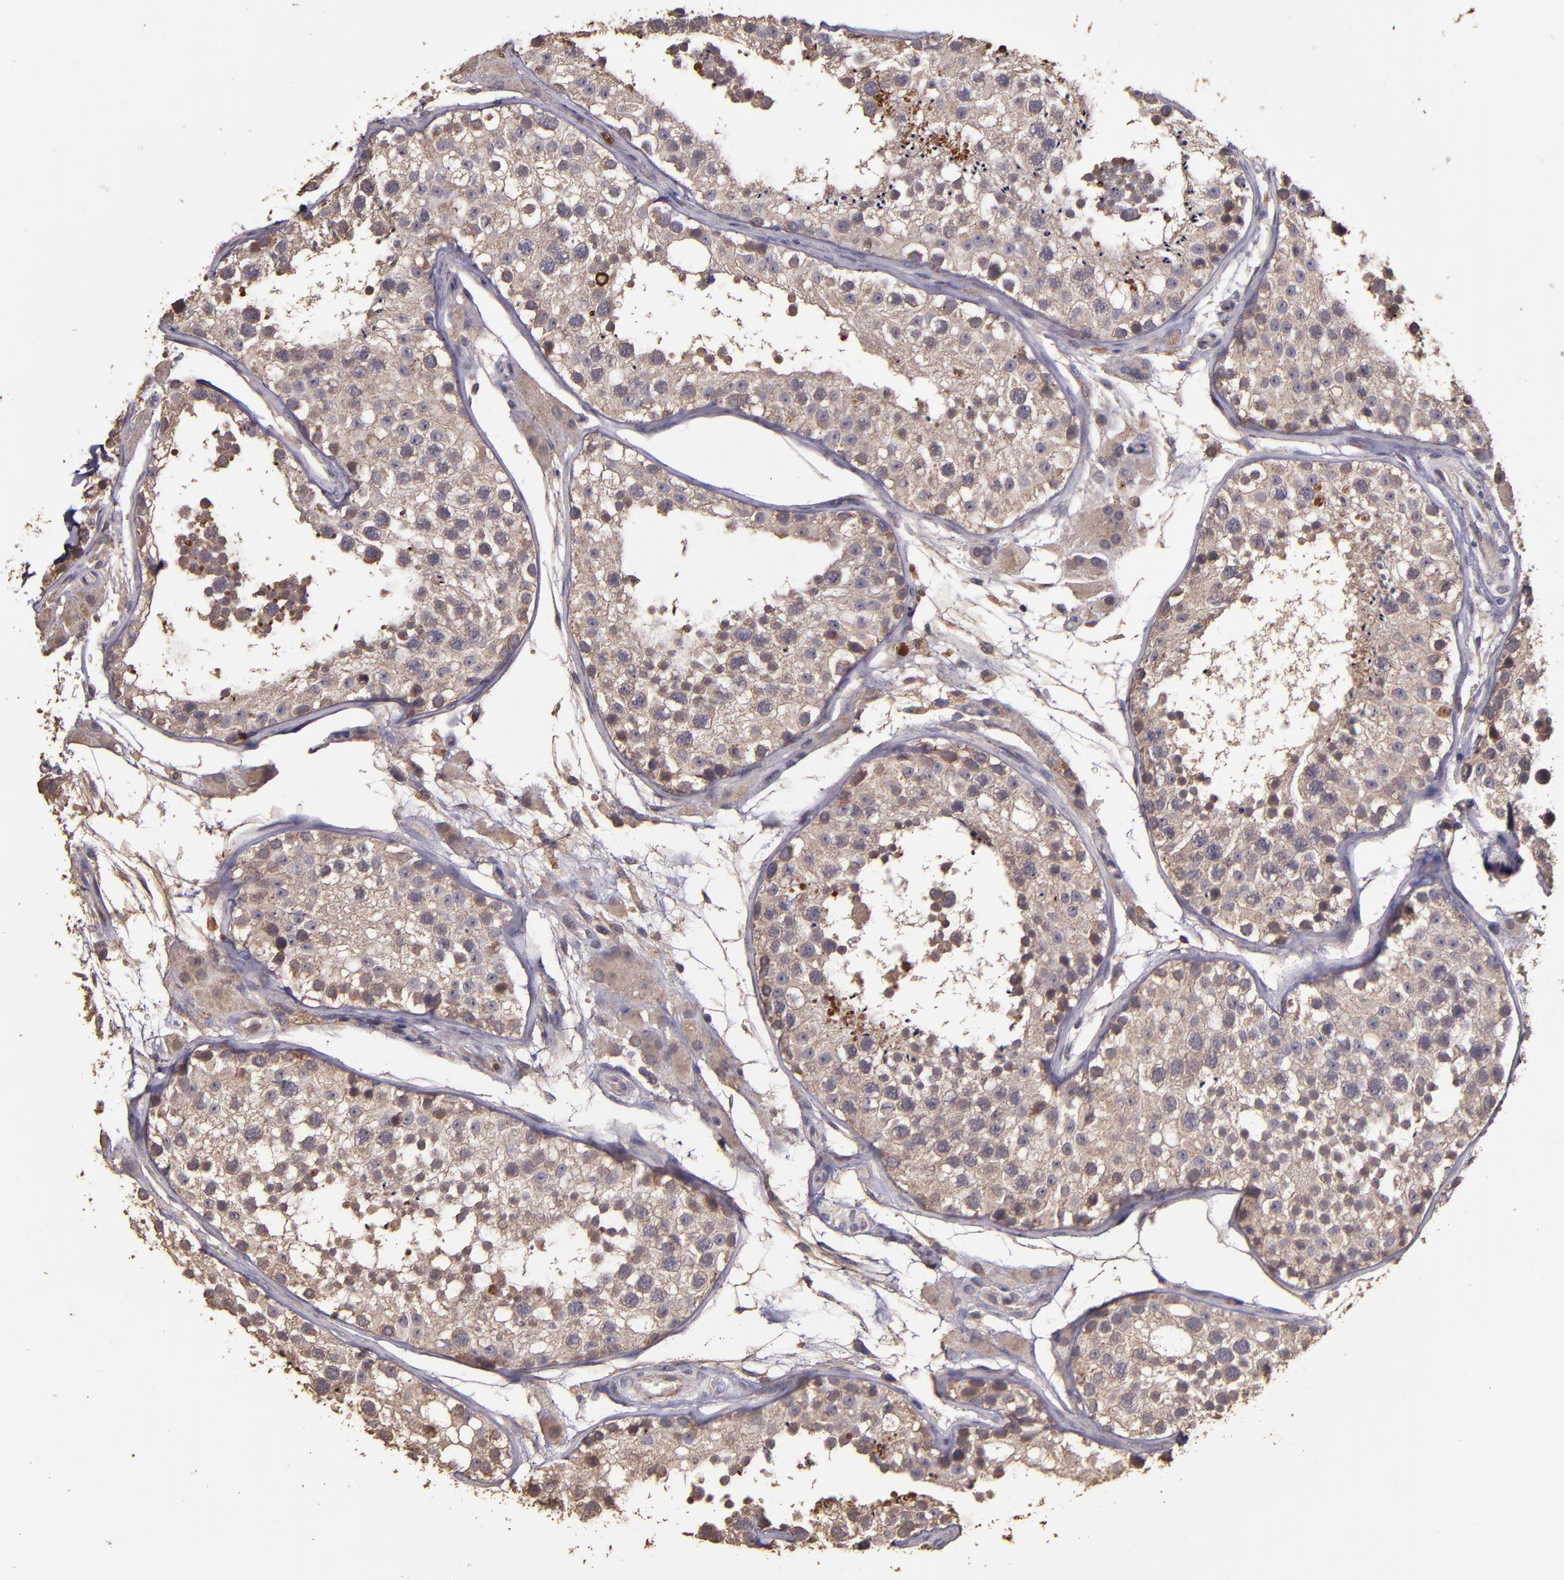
{"staining": {"intensity": "weak", "quantity": ">75%", "location": "cytoplasmic/membranous,nuclear"}, "tissue": "testis", "cell_type": "Cells in seminiferous ducts", "image_type": "normal", "snomed": [{"axis": "morphology", "description": "Normal tissue, NOS"}, {"axis": "topography", "description": "Testis"}], "caption": "Immunohistochemical staining of benign testis exhibits low levels of weak cytoplasmic/membranous,nuclear staining in about >75% of cells in seminiferous ducts. Immunohistochemistry (ihc) stains the protein in brown and the nuclei are stained blue.", "gene": "HECTD1", "patient": {"sex": "male", "age": 26}}